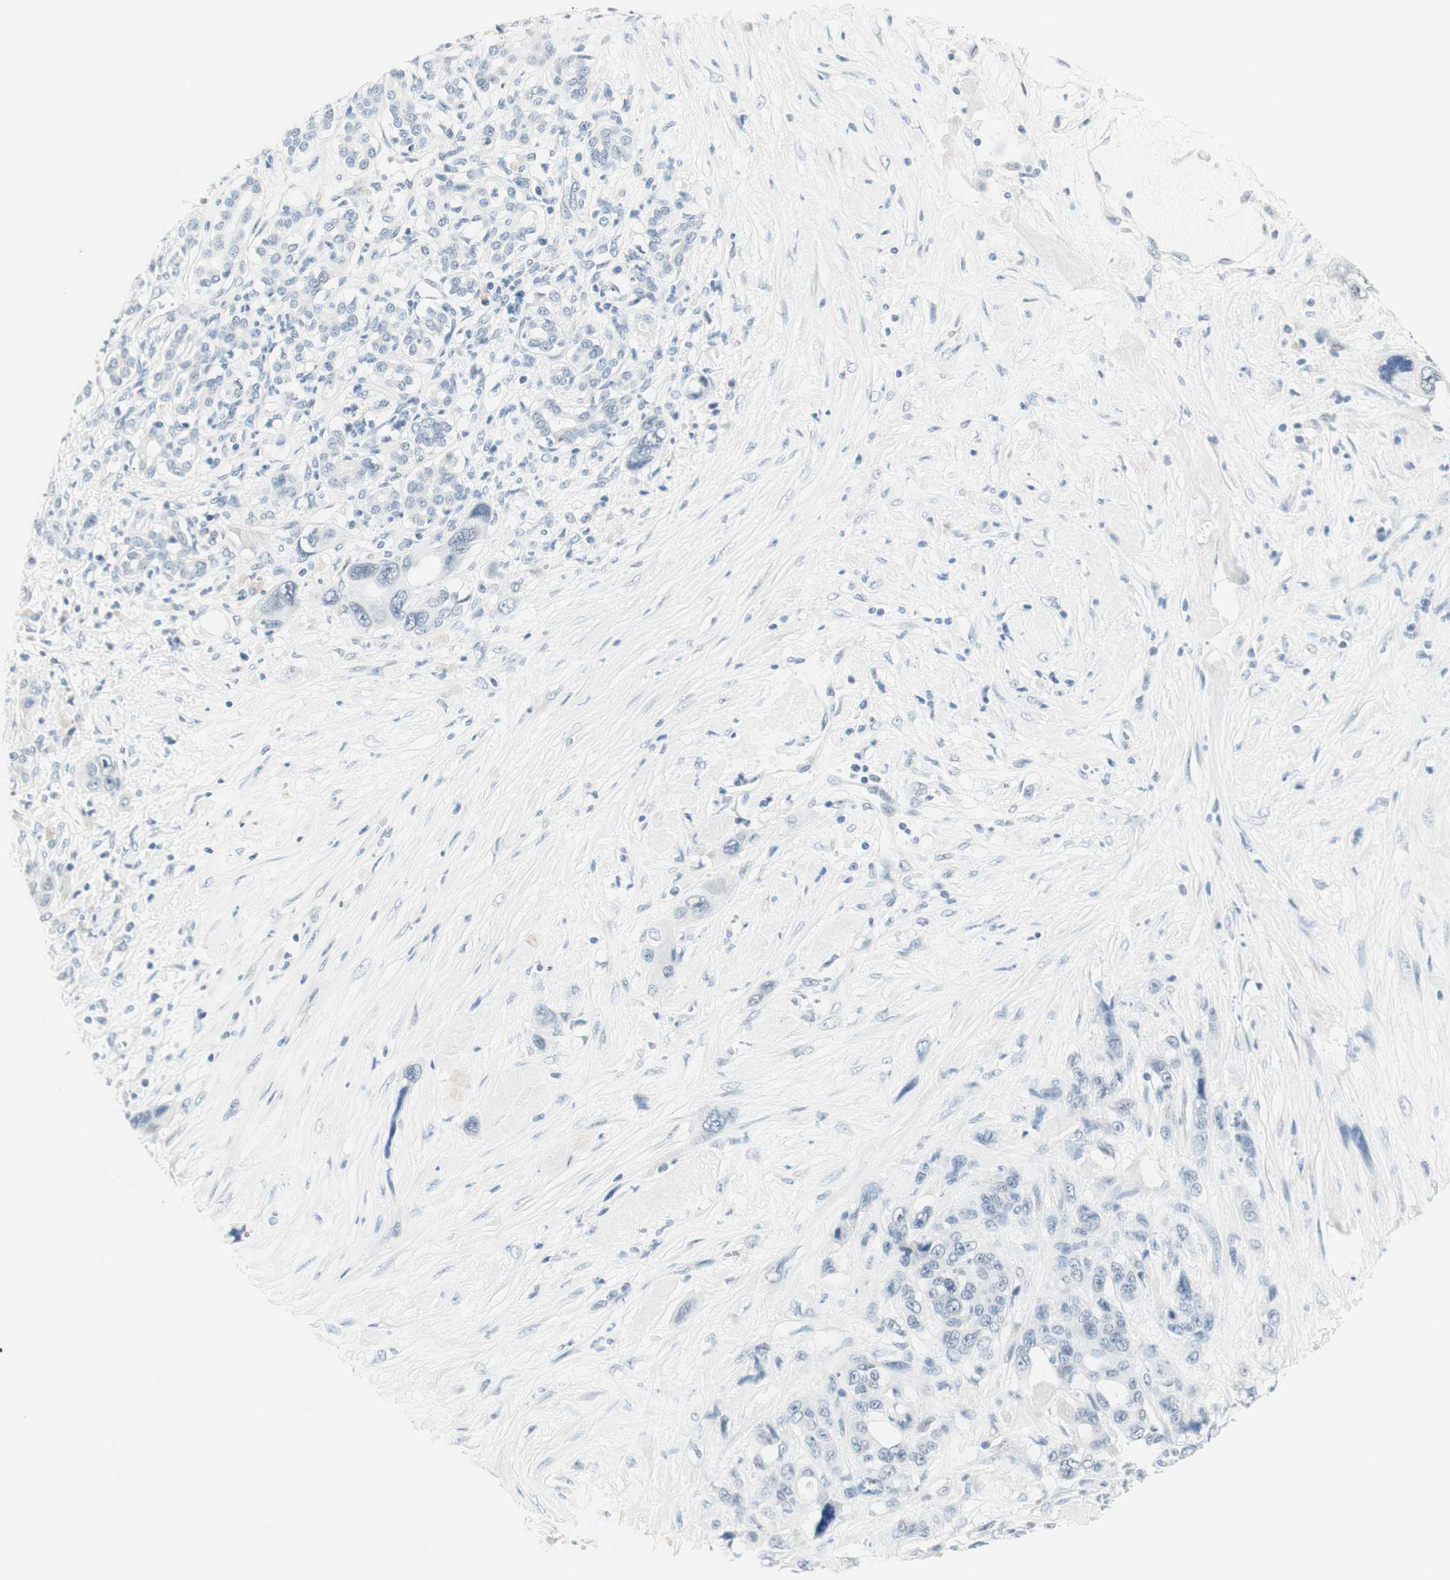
{"staining": {"intensity": "negative", "quantity": "none", "location": "none"}, "tissue": "pancreatic cancer", "cell_type": "Tumor cells", "image_type": "cancer", "snomed": [{"axis": "morphology", "description": "Adenocarcinoma, NOS"}, {"axis": "topography", "description": "Pancreas"}], "caption": "The immunohistochemistry micrograph has no significant staining in tumor cells of pancreatic cancer (adenocarcinoma) tissue.", "gene": "HOXB13", "patient": {"sex": "male", "age": 46}}